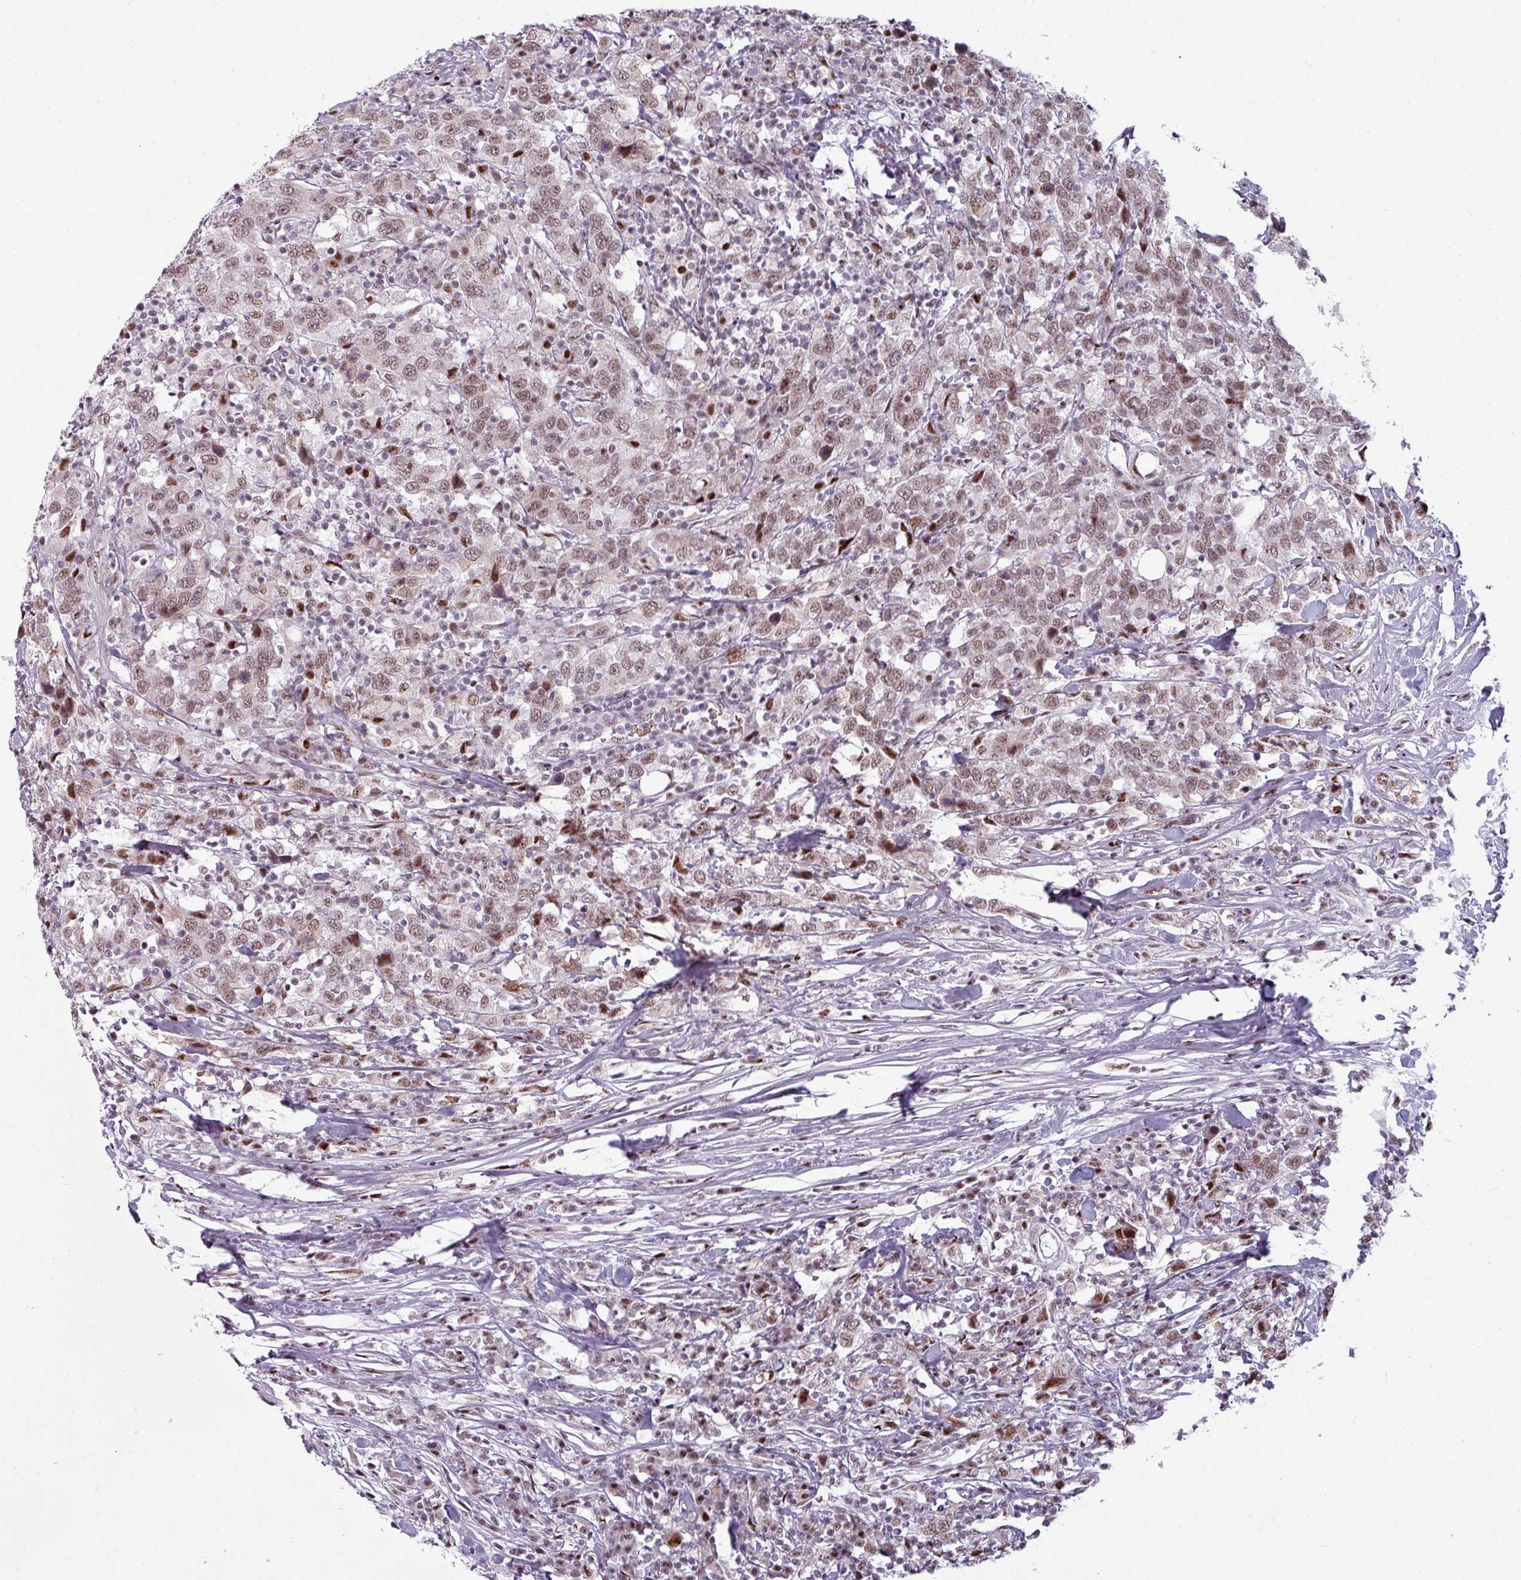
{"staining": {"intensity": "moderate", "quantity": ">75%", "location": "nuclear"}, "tissue": "urothelial cancer", "cell_type": "Tumor cells", "image_type": "cancer", "snomed": [{"axis": "morphology", "description": "Urothelial carcinoma, High grade"}, {"axis": "topography", "description": "Urinary bladder"}], "caption": "This is an image of immunohistochemistry (IHC) staining of urothelial cancer, which shows moderate expression in the nuclear of tumor cells.", "gene": "NCOR1", "patient": {"sex": "male", "age": 61}}